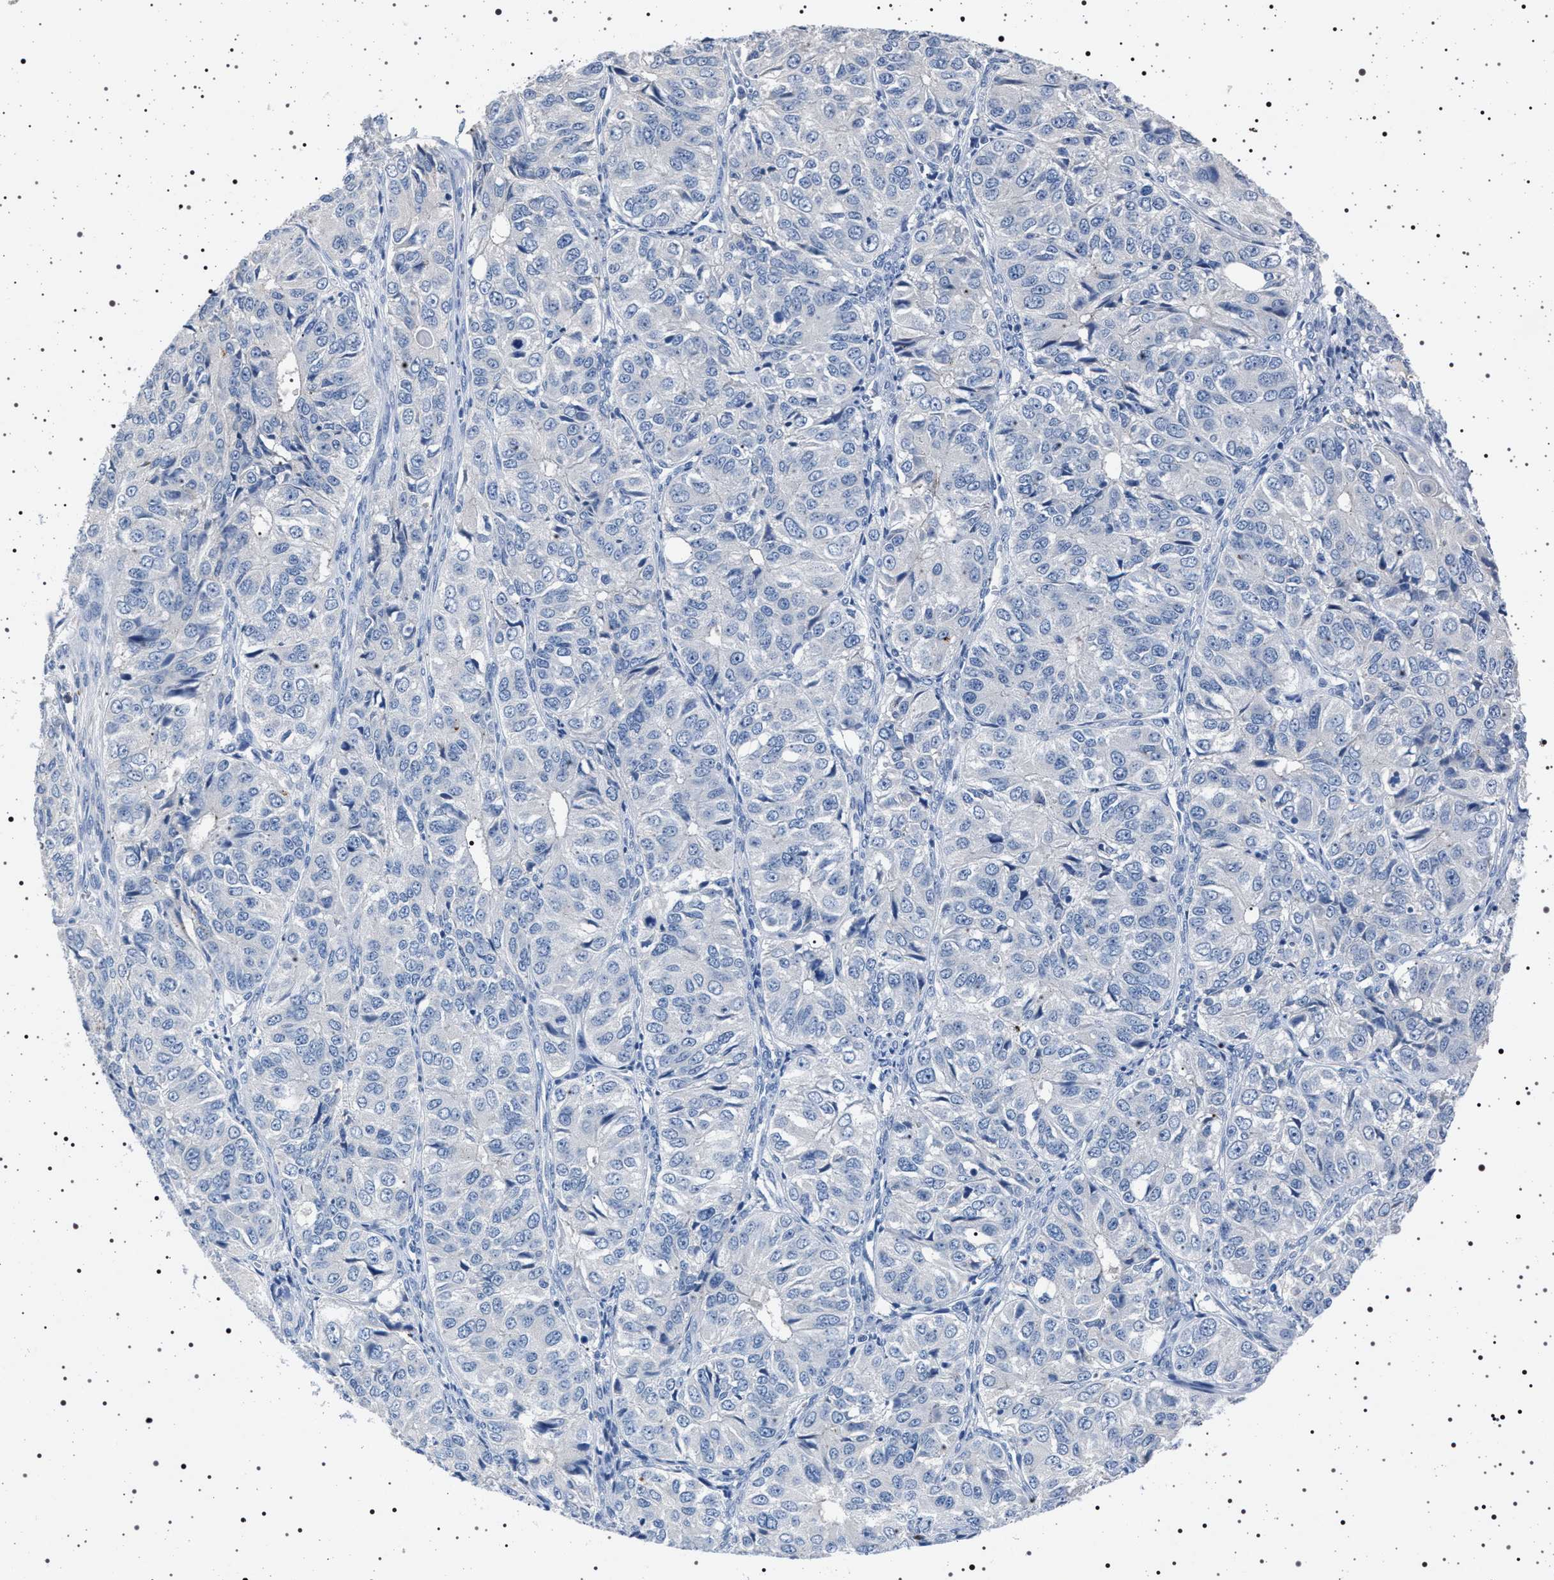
{"staining": {"intensity": "negative", "quantity": "none", "location": "none"}, "tissue": "ovarian cancer", "cell_type": "Tumor cells", "image_type": "cancer", "snomed": [{"axis": "morphology", "description": "Carcinoma, endometroid"}, {"axis": "topography", "description": "Ovary"}], "caption": "Immunohistochemical staining of human ovarian cancer reveals no significant positivity in tumor cells.", "gene": "NAT9", "patient": {"sex": "female", "age": 51}}